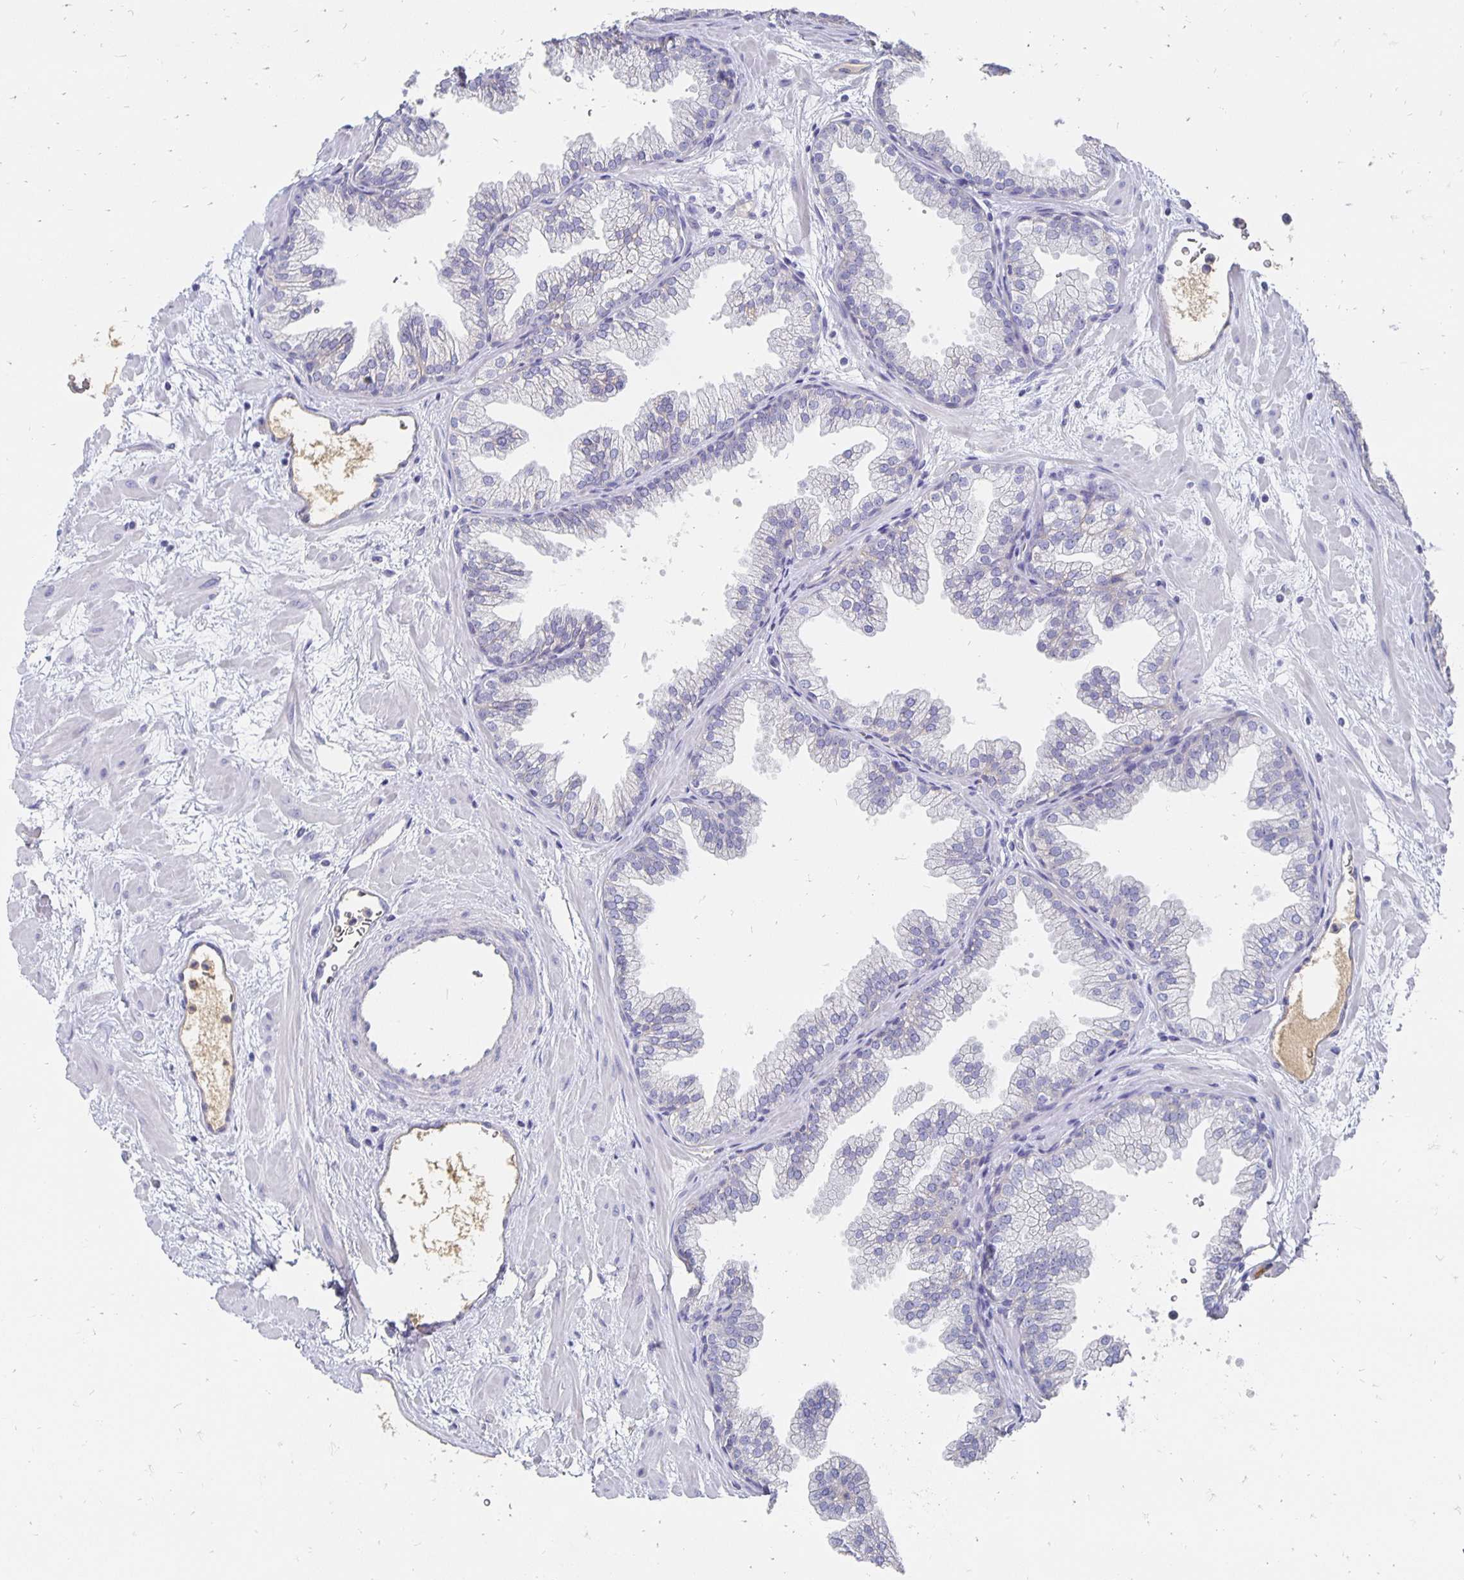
{"staining": {"intensity": "negative", "quantity": "none", "location": "none"}, "tissue": "prostate", "cell_type": "Glandular cells", "image_type": "normal", "snomed": [{"axis": "morphology", "description": "Normal tissue, NOS"}, {"axis": "topography", "description": "Prostate"}], "caption": "The histopathology image demonstrates no staining of glandular cells in unremarkable prostate. (DAB (3,3'-diaminobenzidine) immunohistochemistry with hematoxylin counter stain).", "gene": "APOB", "patient": {"sex": "male", "age": 37}}